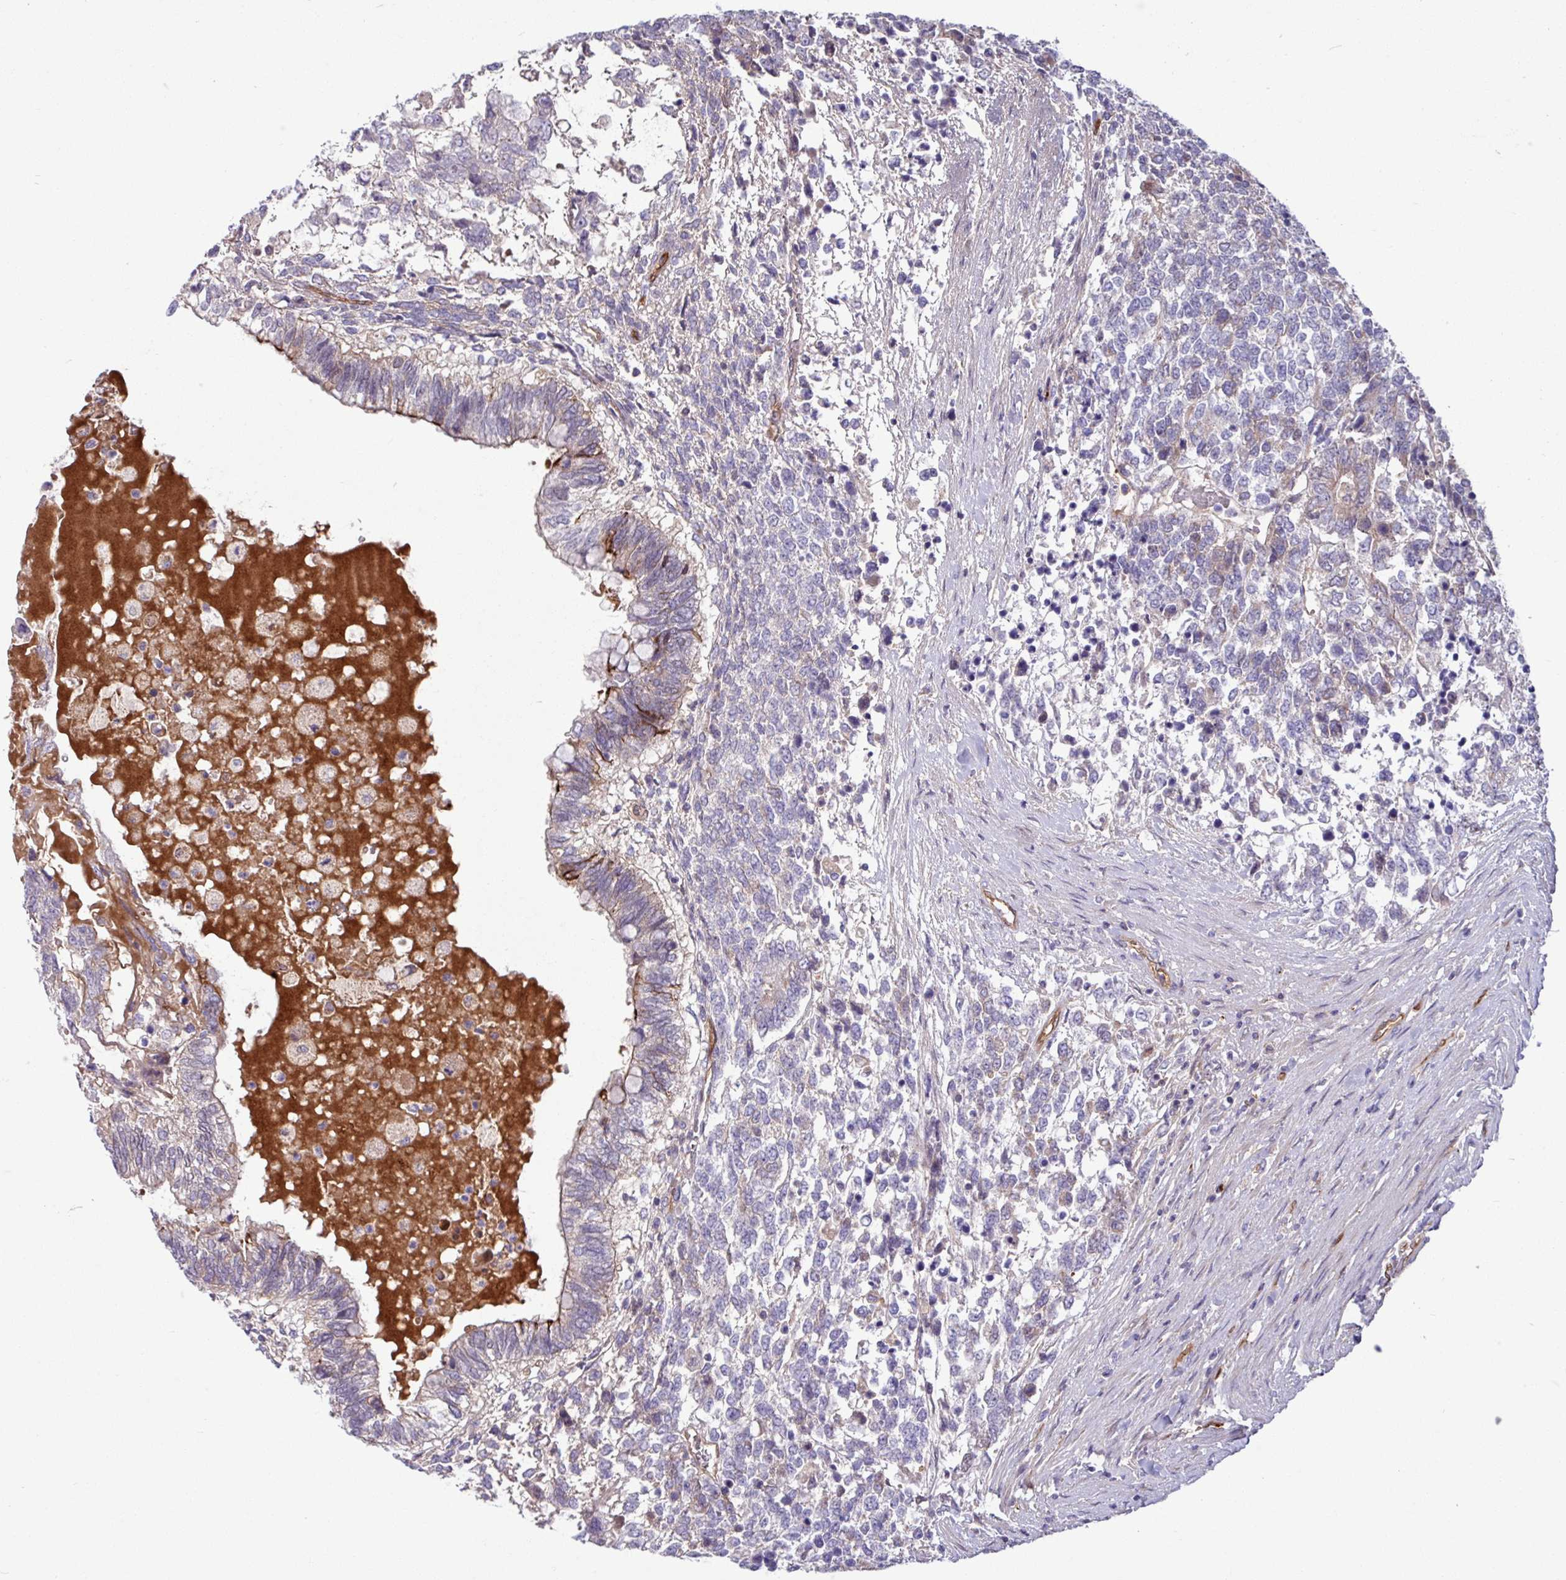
{"staining": {"intensity": "weak", "quantity": "<25%", "location": "cytoplasmic/membranous"}, "tissue": "testis cancer", "cell_type": "Tumor cells", "image_type": "cancer", "snomed": [{"axis": "morphology", "description": "Carcinoma, Embryonal, NOS"}, {"axis": "topography", "description": "Testis"}], "caption": "Immunohistochemical staining of human testis embryonal carcinoma demonstrates no significant positivity in tumor cells.", "gene": "B4GALNT4", "patient": {"sex": "male", "age": 23}}